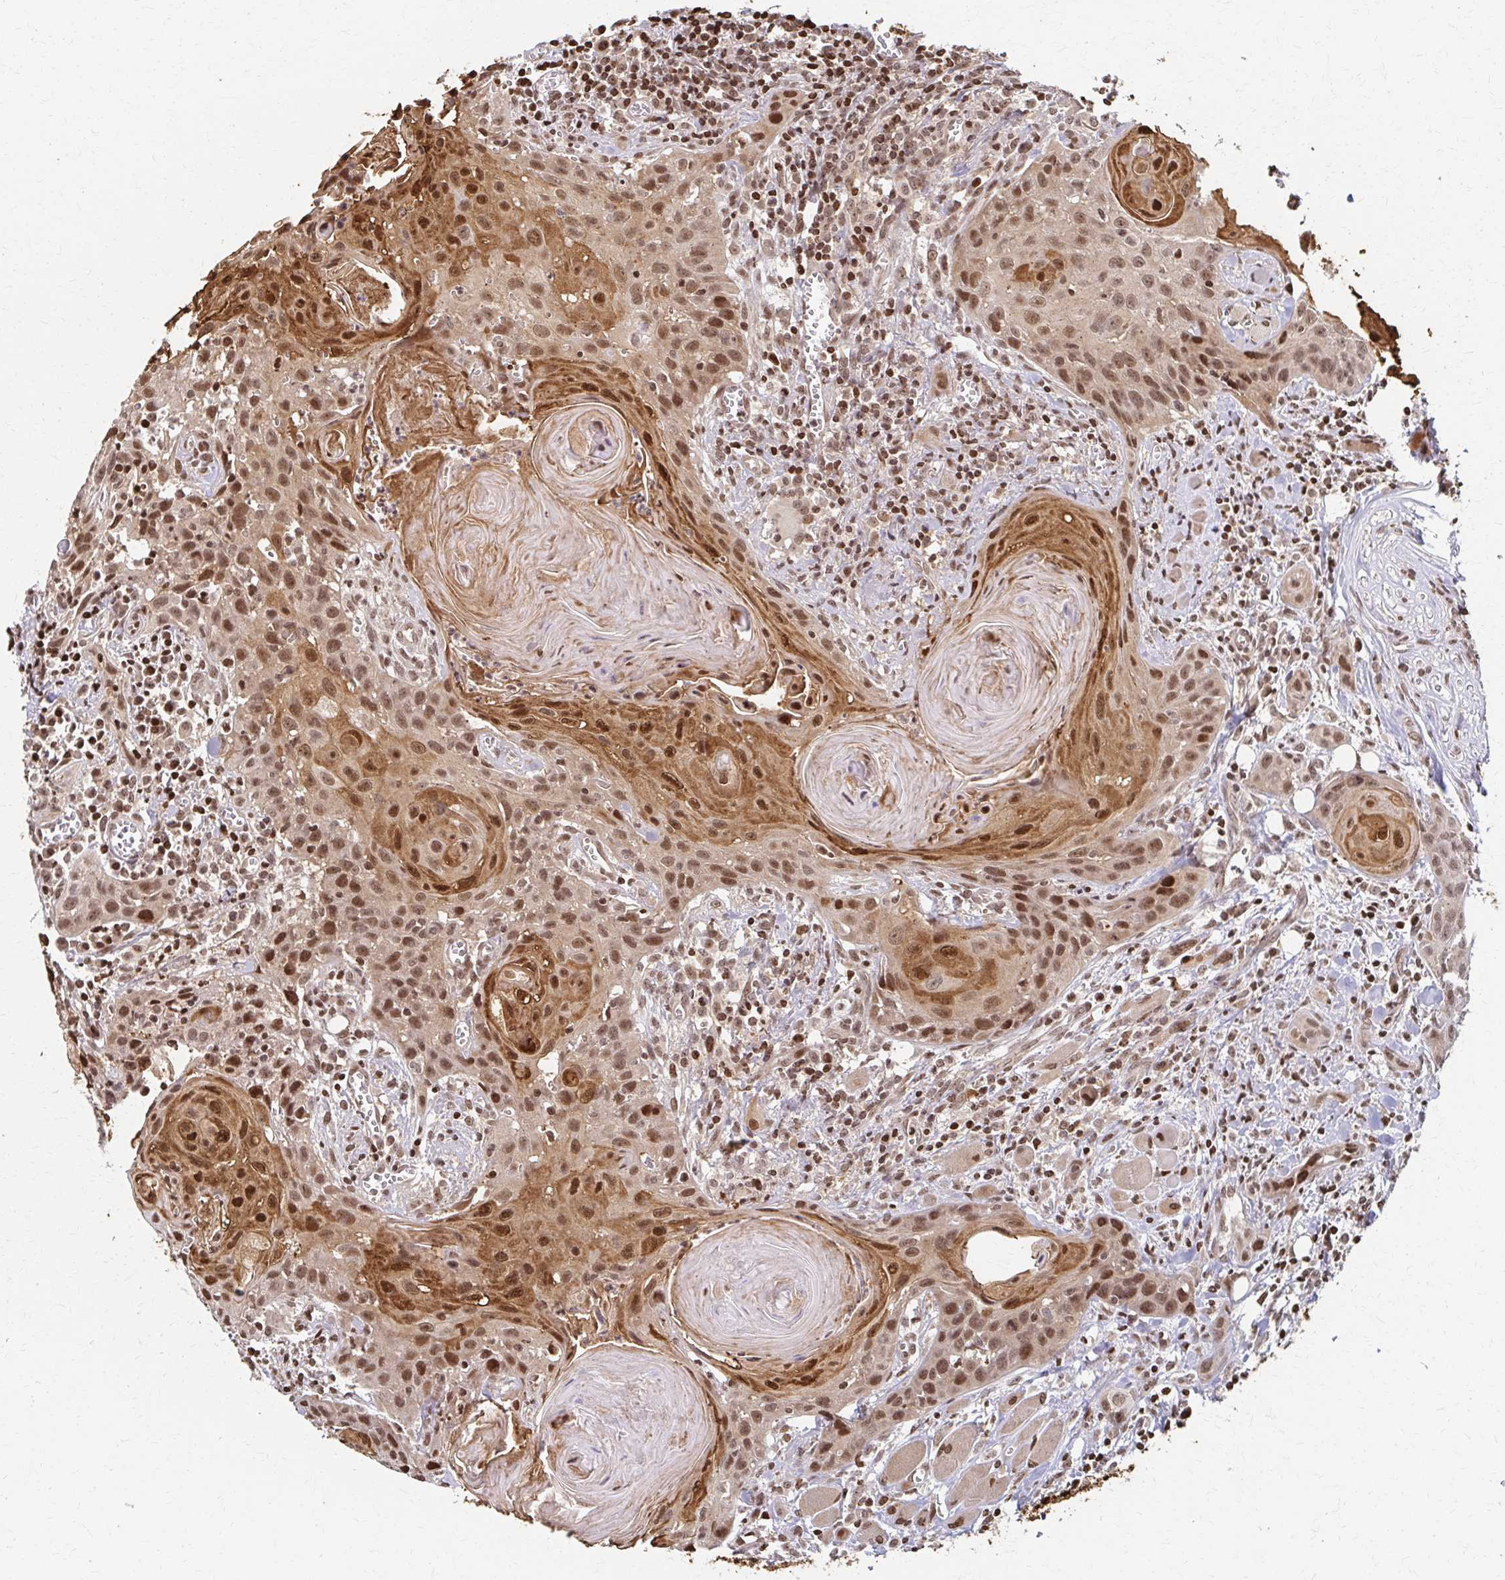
{"staining": {"intensity": "moderate", "quantity": ">75%", "location": "cytoplasmic/membranous,nuclear"}, "tissue": "head and neck cancer", "cell_type": "Tumor cells", "image_type": "cancer", "snomed": [{"axis": "morphology", "description": "Squamous cell carcinoma, NOS"}, {"axis": "topography", "description": "Oral tissue"}, {"axis": "topography", "description": "Head-Neck"}], "caption": "There is medium levels of moderate cytoplasmic/membranous and nuclear positivity in tumor cells of head and neck cancer, as demonstrated by immunohistochemical staining (brown color).", "gene": "PSMD7", "patient": {"sex": "male", "age": 58}}